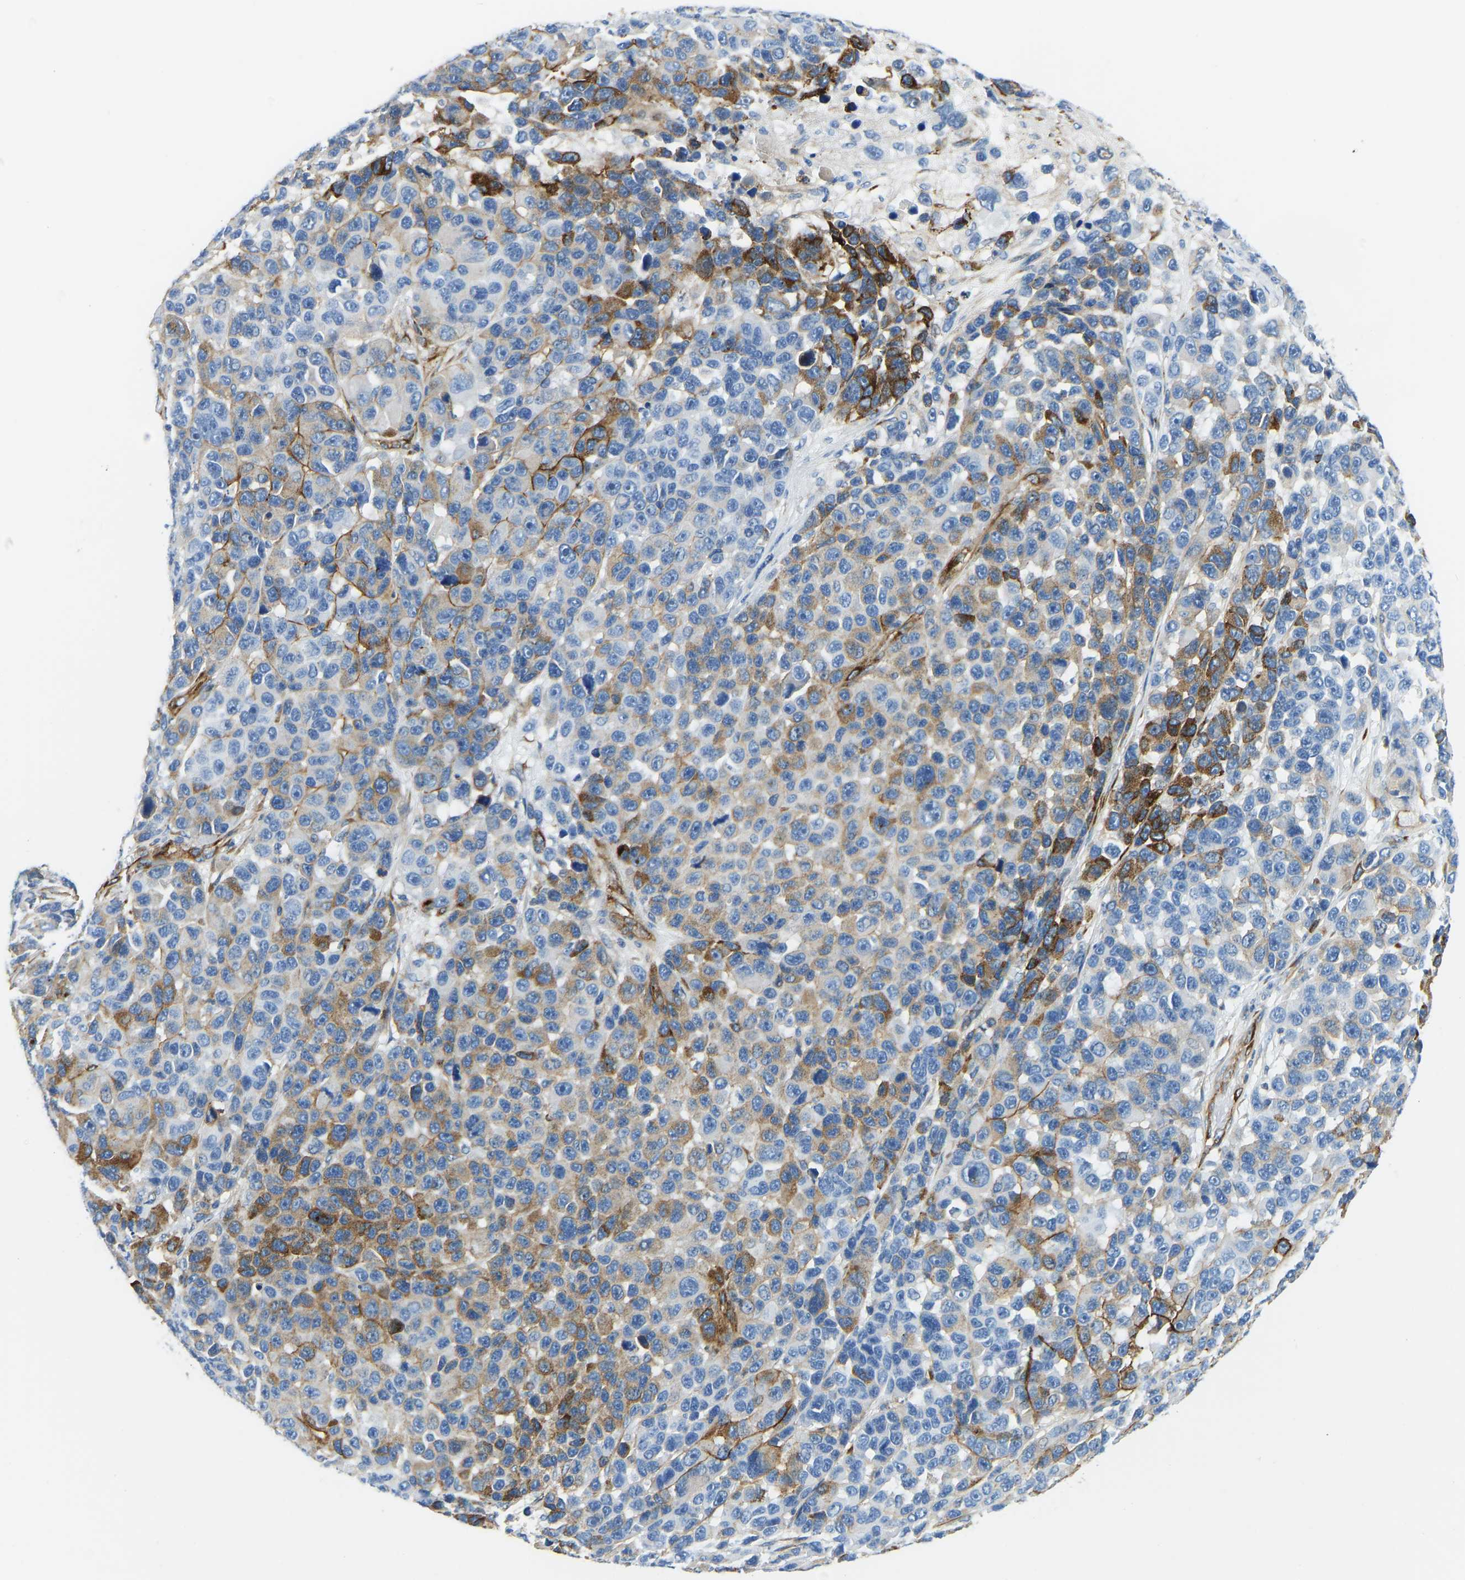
{"staining": {"intensity": "moderate", "quantity": "25%-75%", "location": "cytoplasmic/membranous"}, "tissue": "melanoma", "cell_type": "Tumor cells", "image_type": "cancer", "snomed": [{"axis": "morphology", "description": "Malignant melanoma, NOS"}, {"axis": "topography", "description": "Skin"}], "caption": "DAB (3,3'-diaminobenzidine) immunohistochemical staining of human malignant melanoma displays moderate cytoplasmic/membranous protein staining in approximately 25%-75% of tumor cells.", "gene": "COL15A1", "patient": {"sex": "male", "age": 53}}